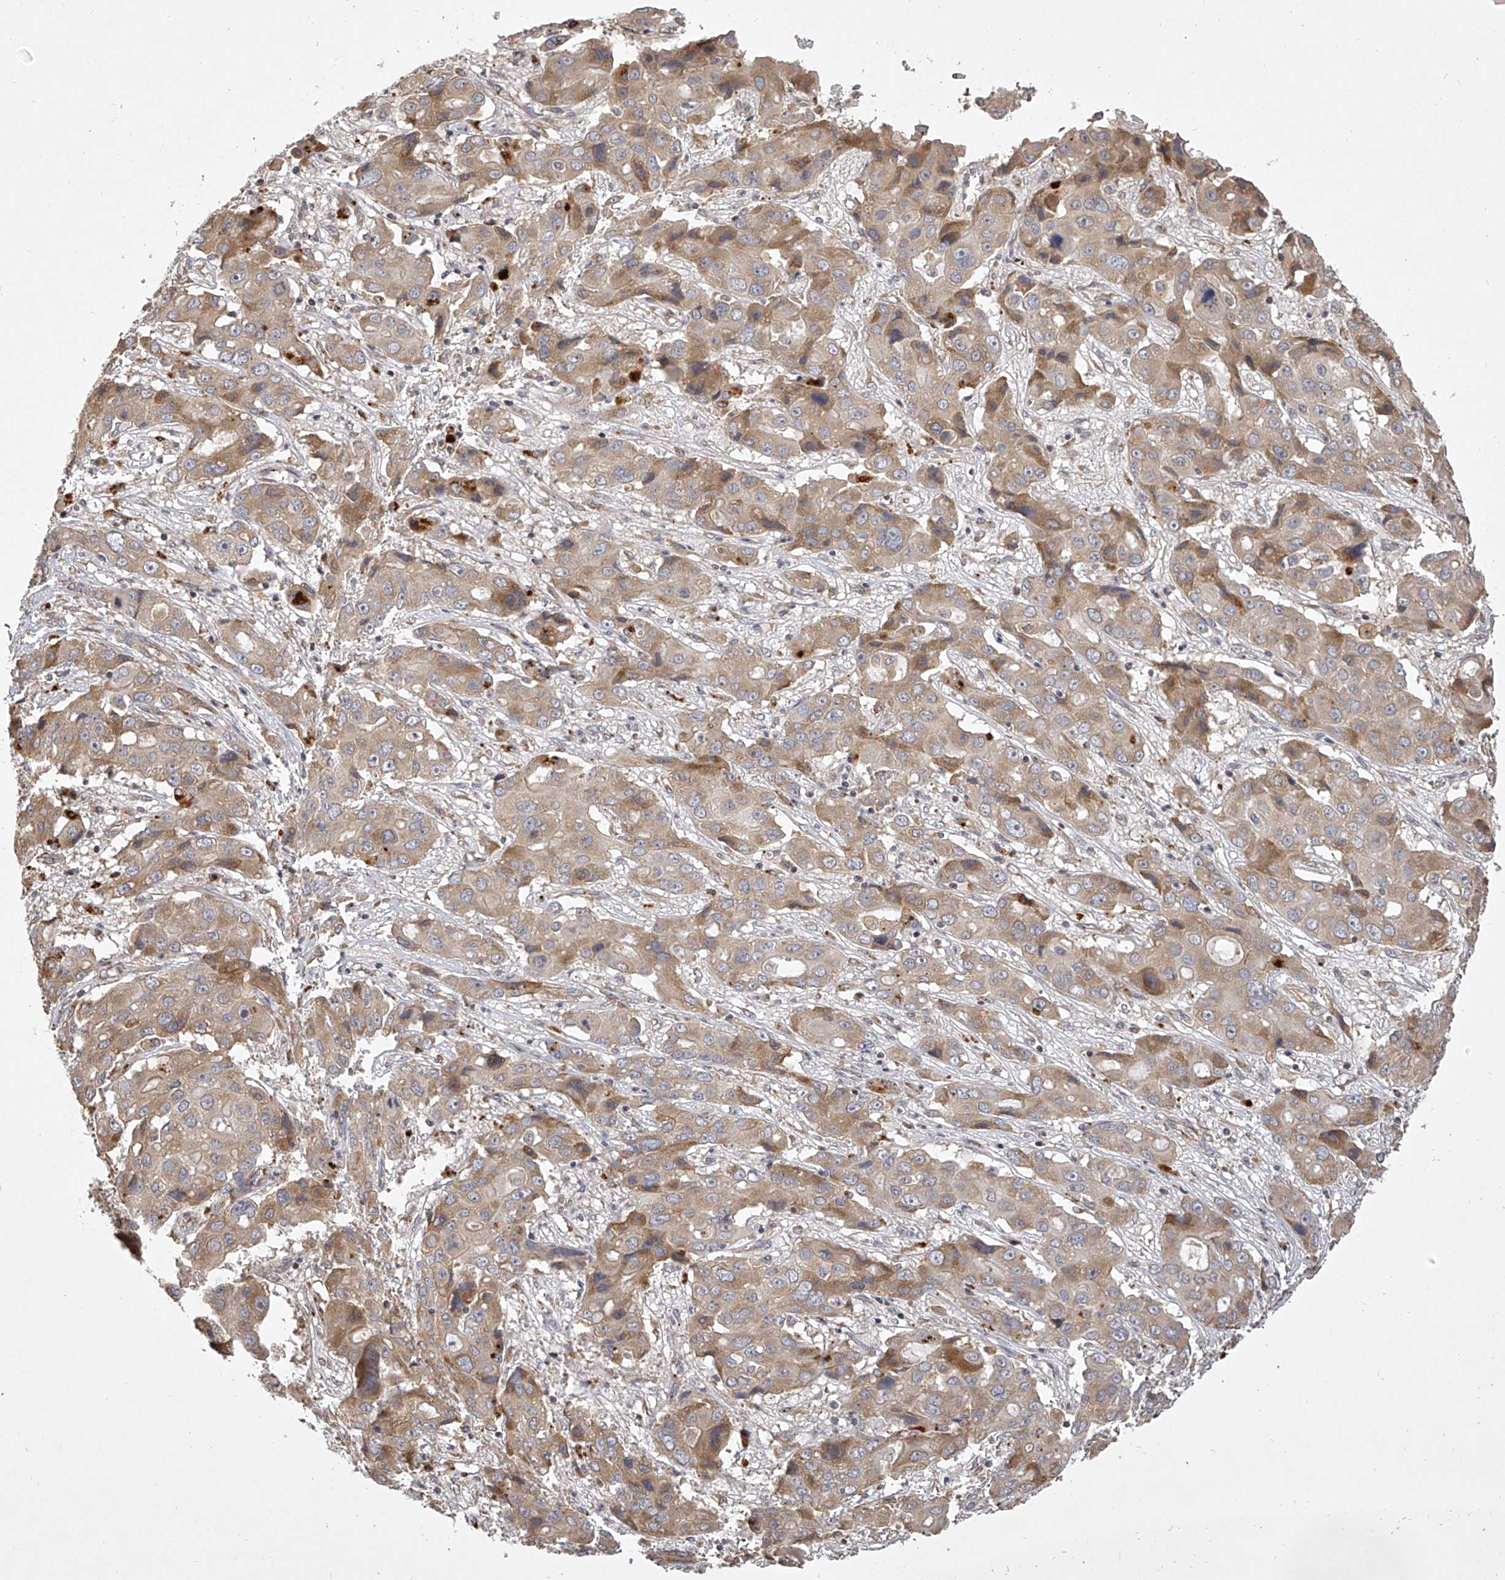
{"staining": {"intensity": "moderate", "quantity": ">75%", "location": "cytoplasmic/membranous"}, "tissue": "liver cancer", "cell_type": "Tumor cells", "image_type": "cancer", "snomed": [{"axis": "morphology", "description": "Cholangiocarcinoma"}, {"axis": "topography", "description": "Liver"}], "caption": "Tumor cells reveal medium levels of moderate cytoplasmic/membranous expression in approximately >75% of cells in liver cholangiocarcinoma.", "gene": "DOCK9", "patient": {"sex": "male", "age": 67}}